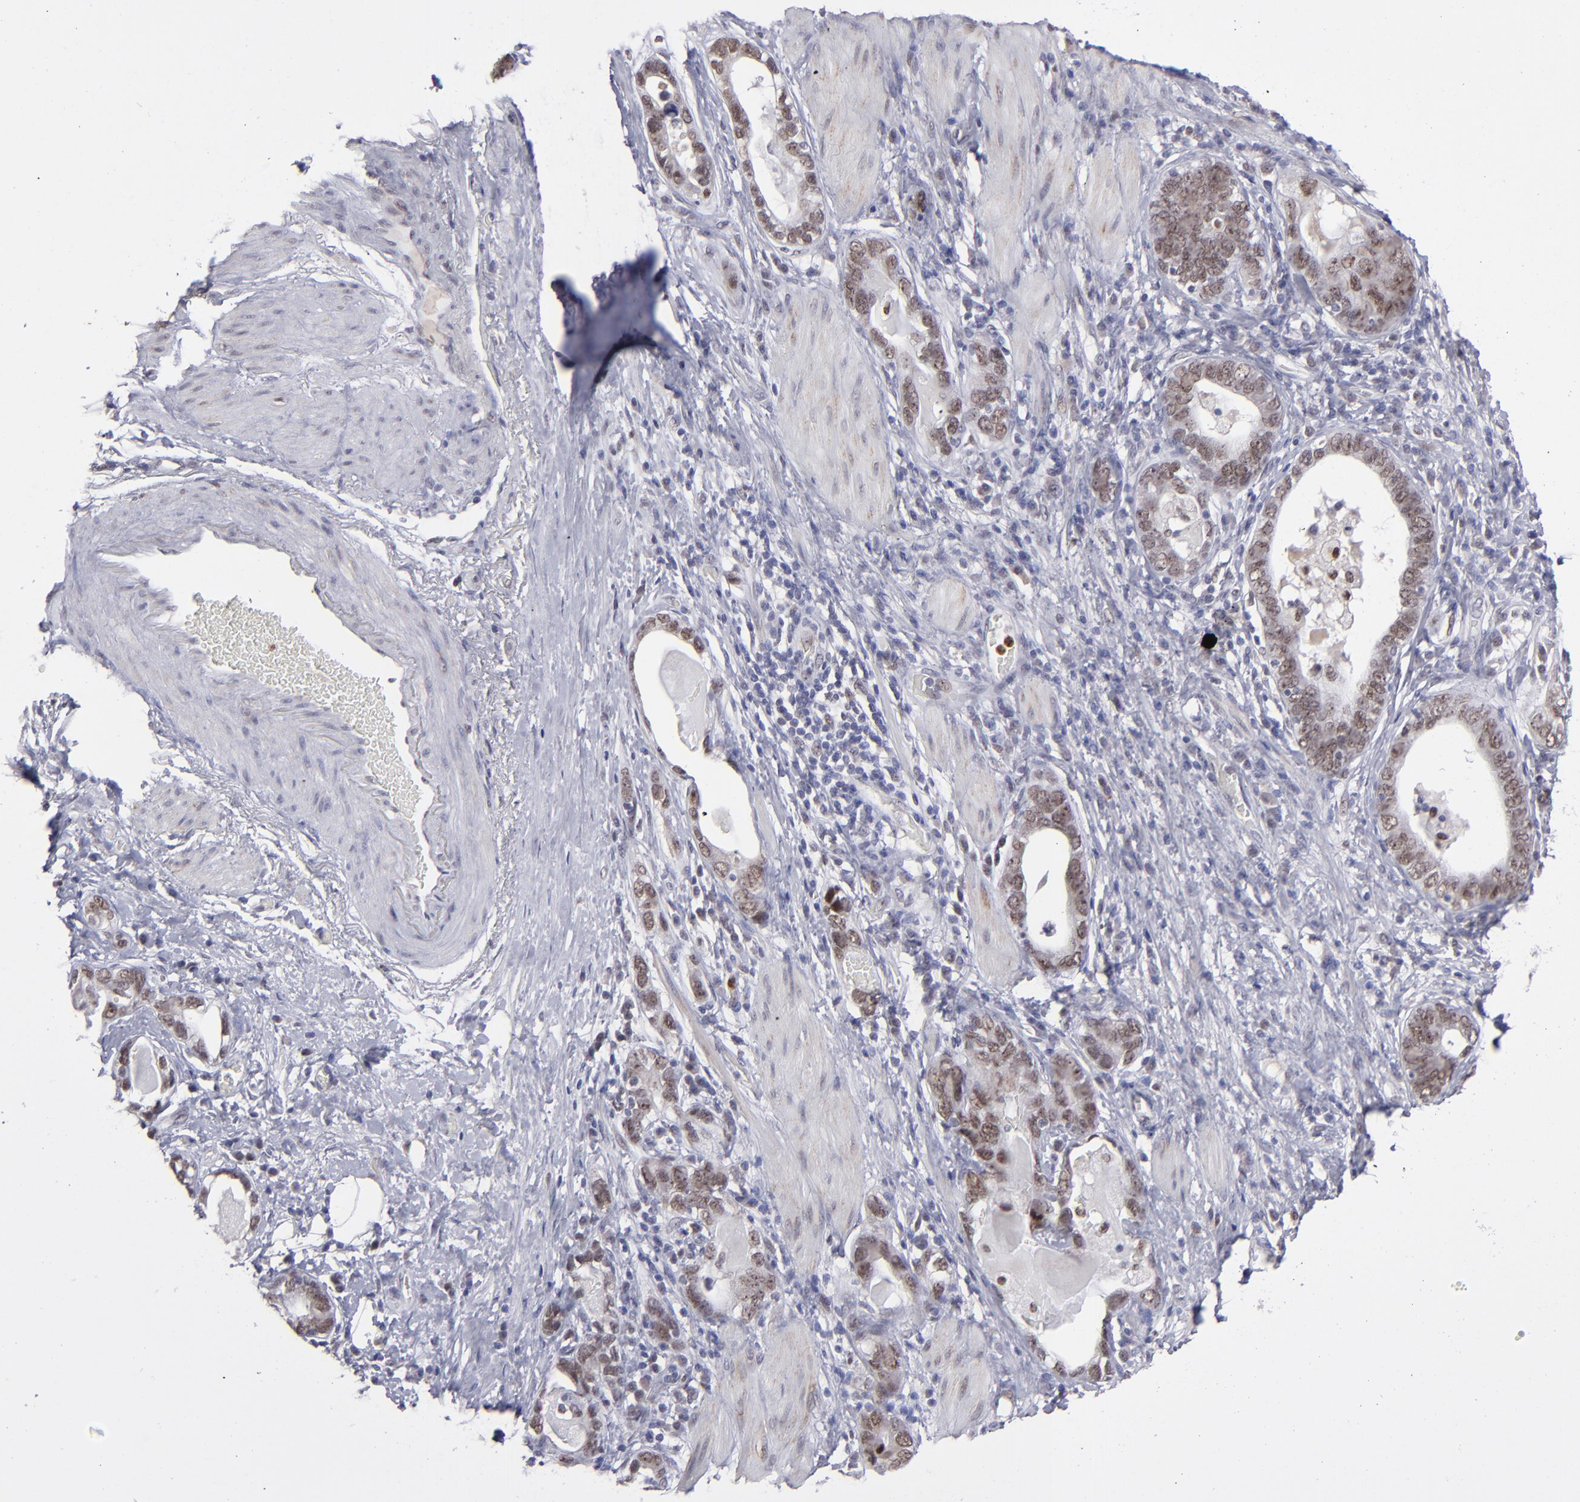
{"staining": {"intensity": "moderate", "quantity": ">75%", "location": "nuclear"}, "tissue": "stomach cancer", "cell_type": "Tumor cells", "image_type": "cancer", "snomed": [{"axis": "morphology", "description": "Adenocarcinoma, NOS"}, {"axis": "topography", "description": "Stomach, lower"}], "caption": "Human stomach cancer stained for a protein (brown) displays moderate nuclear positive positivity in about >75% of tumor cells.", "gene": "RREB1", "patient": {"sex": "female", "age": 93}}